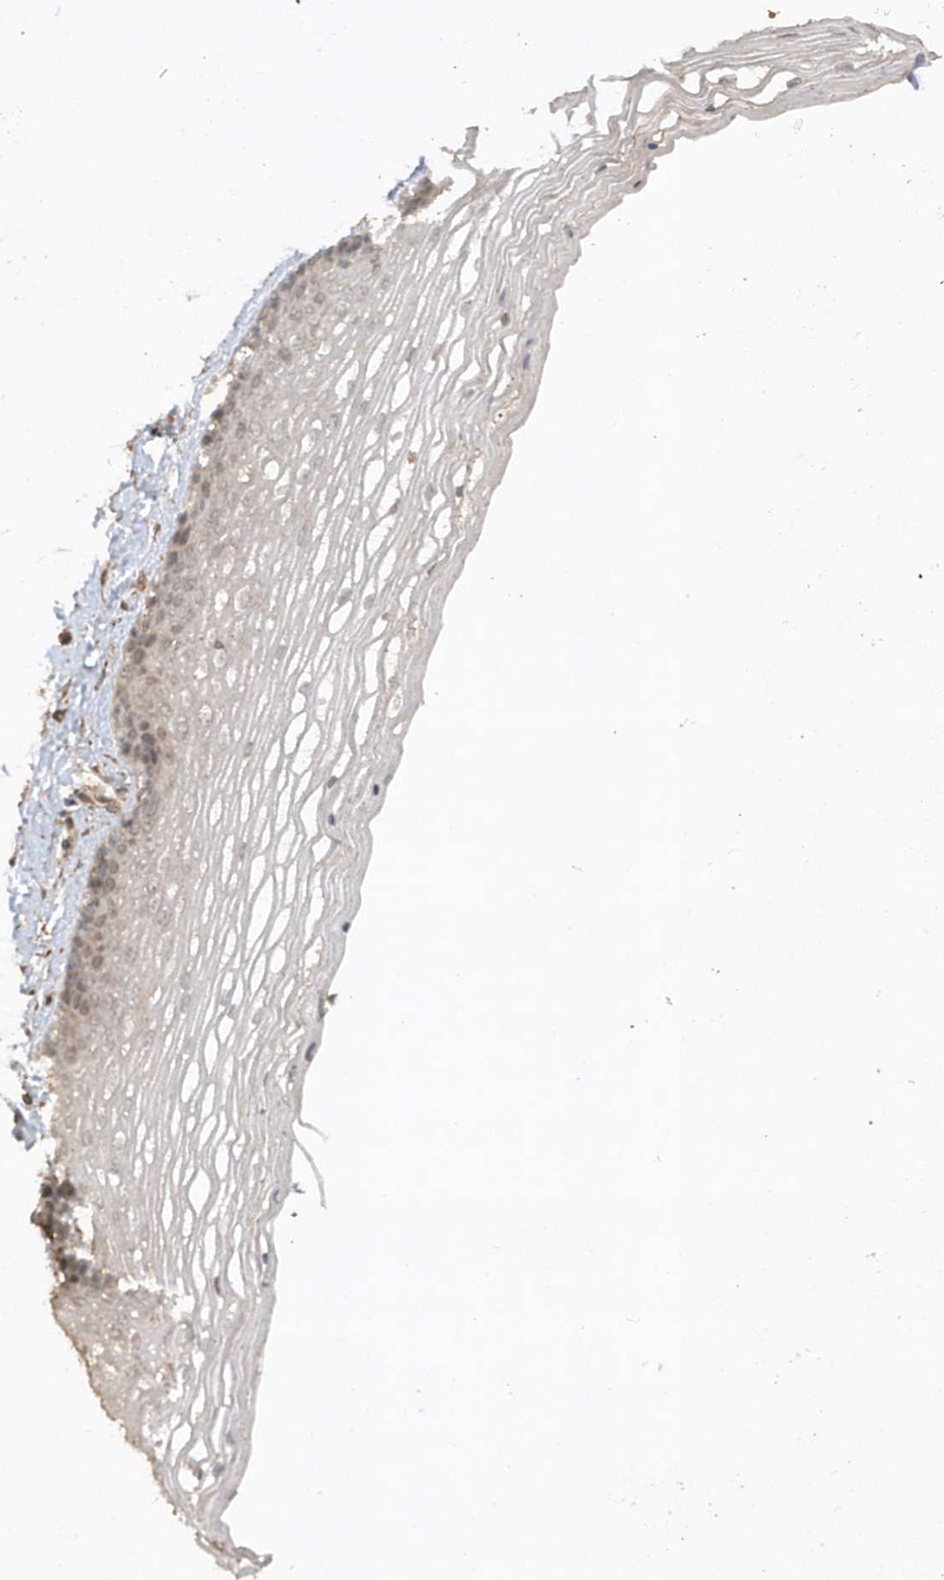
{"staining": {"intensity": "moderate", "quantity": "25%-75%", "location": "cytoplasmic/membranous,nuclear"}, "tissue": "vagina", "cell_type": "Squamous epithelial cells", "image_type": "normal", "snomed": [{"axis": "morphology", "description": "Normal tissue, NOS"}, {"axis": "topography", "description": "Vagina"}], "caption": "Protein expression analysis of normal vagina exhibits moderate cytoplasmic/membranous,nuclear expression in approximately 25%-75% of squamous epithelial cells.", "gene": "AVPI1", "patient": {"sex": "female", "age": 46}}